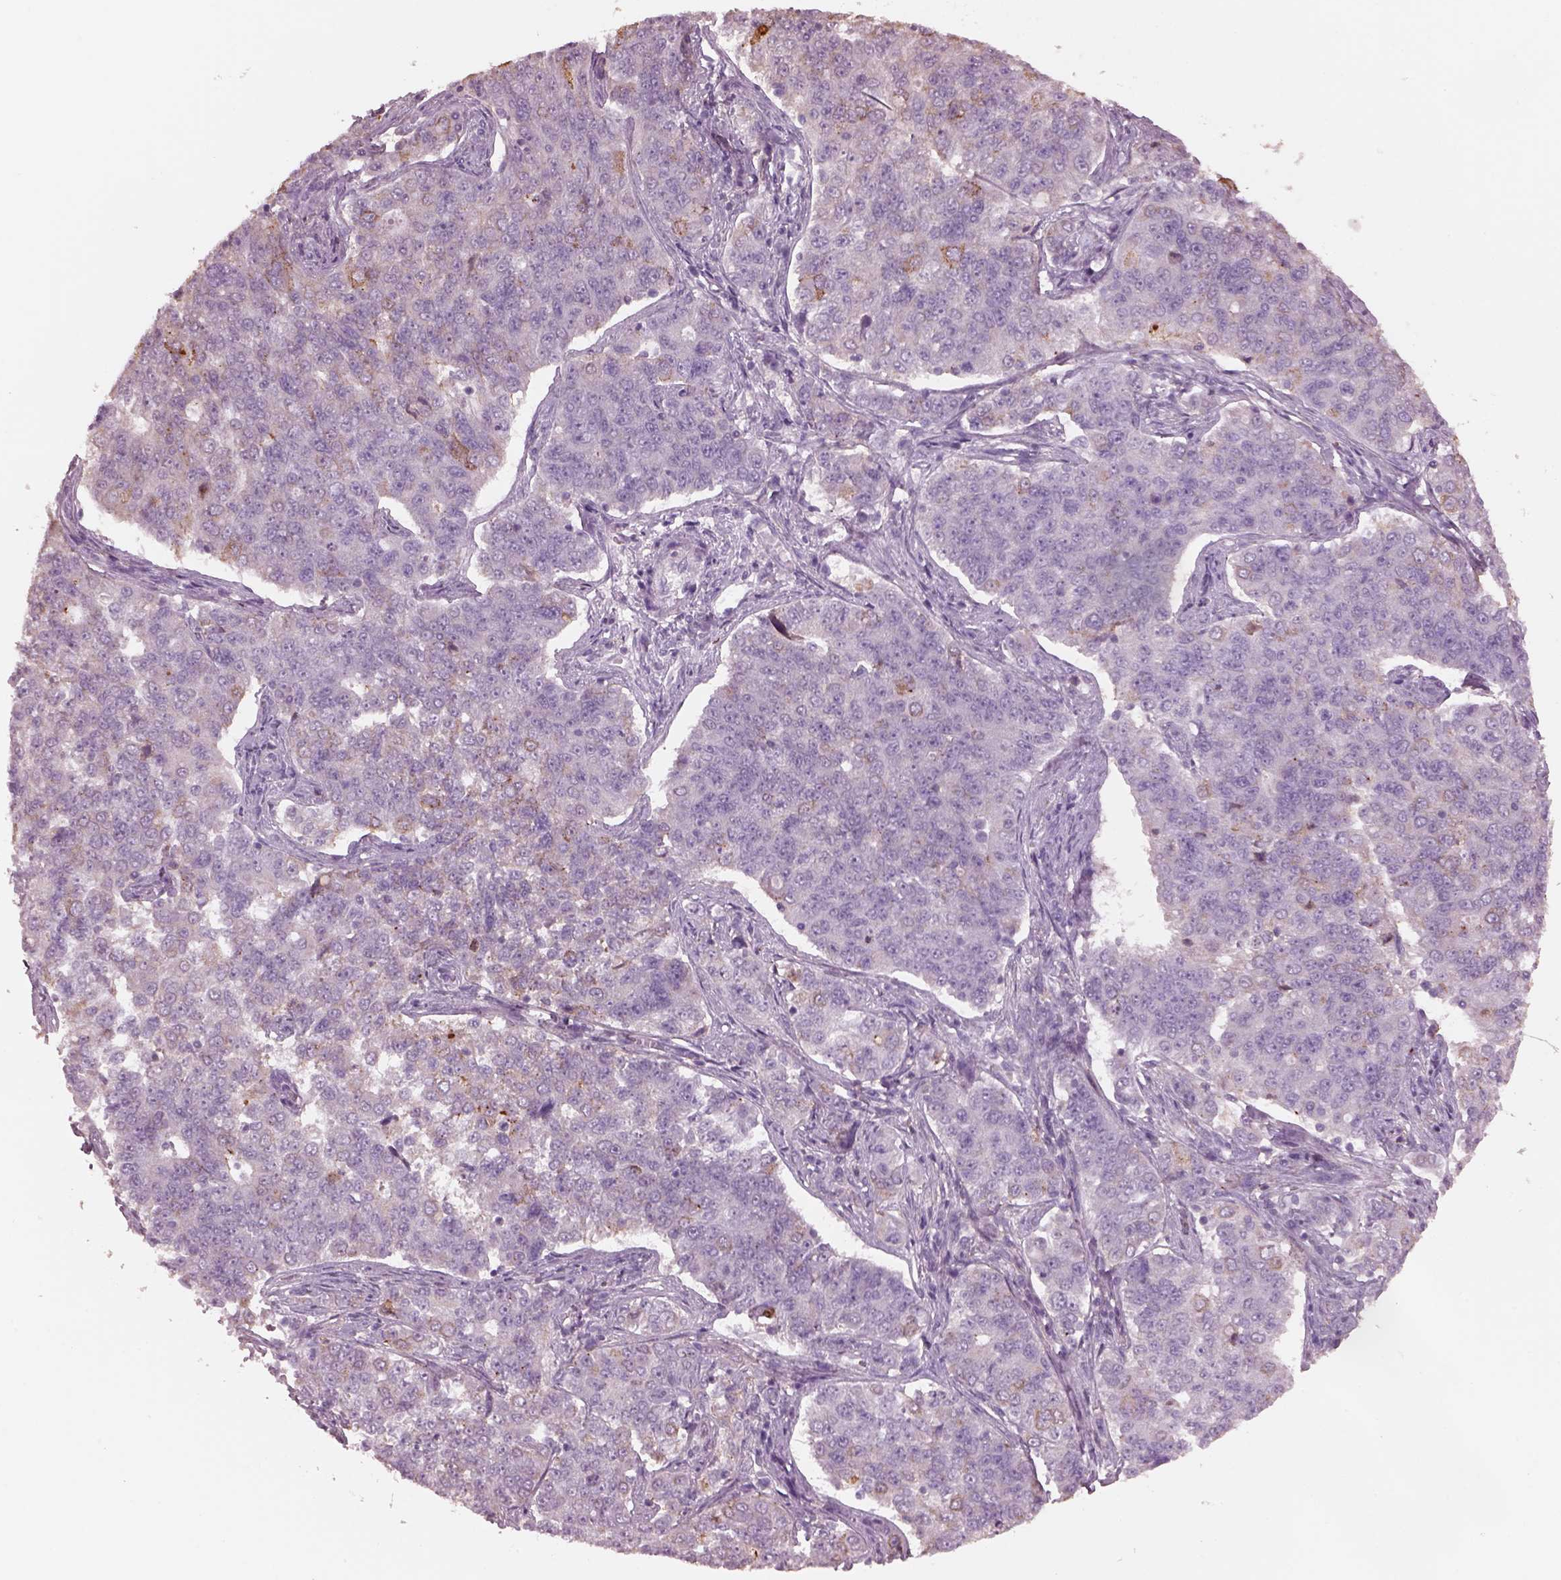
{"staining": {"intensity": "moderate", "quantity": "<25%", "location": "cytoplasmic/membranous"}, "tissue": "endometrial cancer", "cell_type": "Tumor cells", "image_type": "cancer", "snomed": [{"axis": "morphology", "description": "Adenocarcinoma, NOS"}, {"axis": "topography", "description": "Endometrium"}], "caption": "Immunohistochemical staining of adenocarcinoma (endometrial) reveals moderate cytoplasmic/membranous protein staining in approximately <25% of tumor cells. (IHC, brightfield microscopy, high magnification).", "gene": "SRI", "patient": {"sex": "female", "age": 43}}